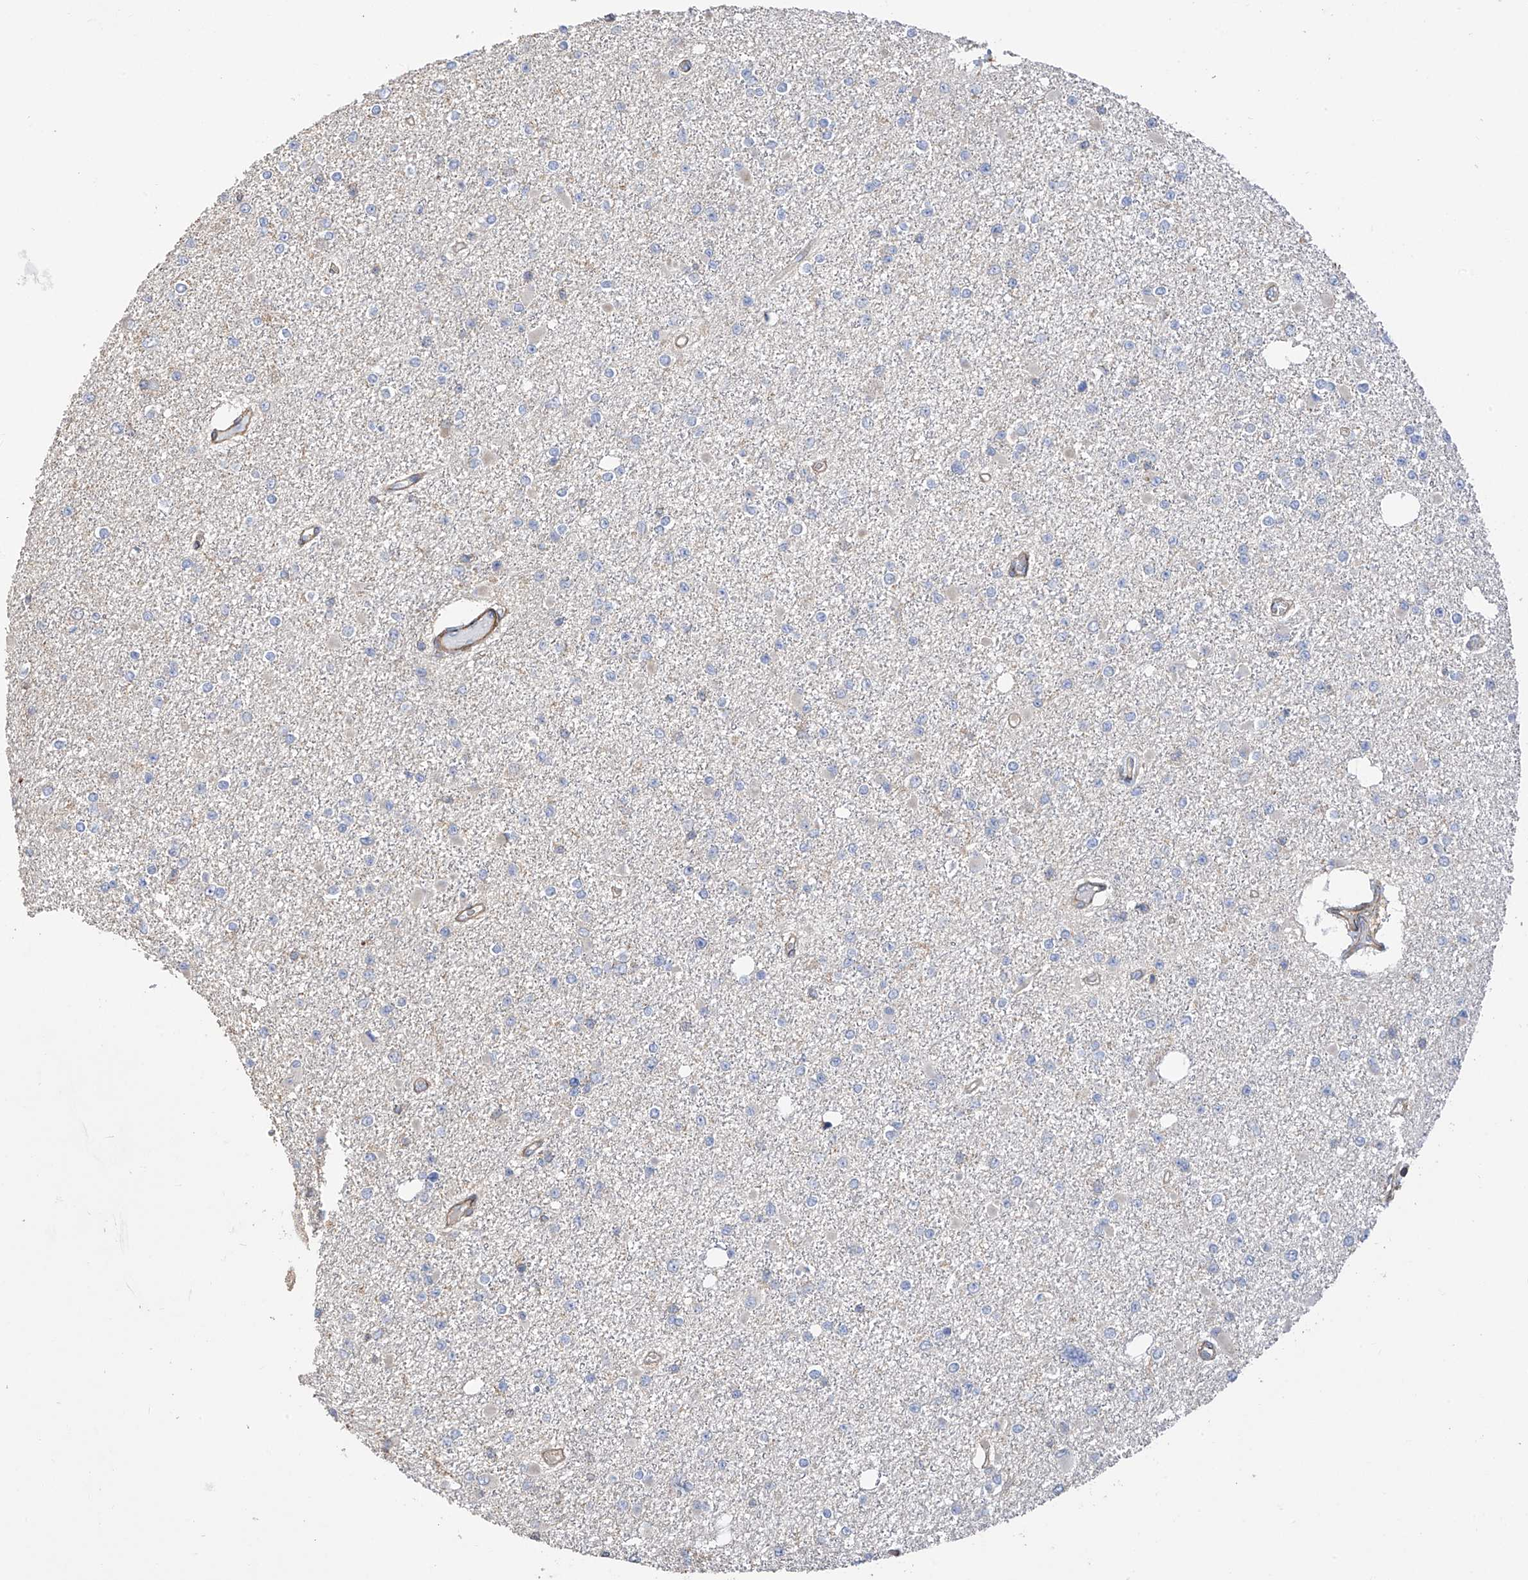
{"staining": {"intensity": "negative", "quantity": "none", "location": "none"}, "tissue": "glioma", "cell_type": "Tumor cells", "image_type": "cancer", "snomed": [{"axis": "morphology", "description": "Glioma, malignant, Low grade"}, {"axis": "topography", "description": "Brain"}], "caption": "This photomicrograph is of malignant glioma (low-grade) stained with IHC to label a protein in brown with the nuclei are counter-stained blue. There is no staining in tumor cells. The staining was performed using DAB to visualize the protein expression in brown, while the nuclei were stained in blue with hematoxylin (Magnification: 20x).", "gene": "SLC43A3", "patient": {"sex": "female", "age": 22}}